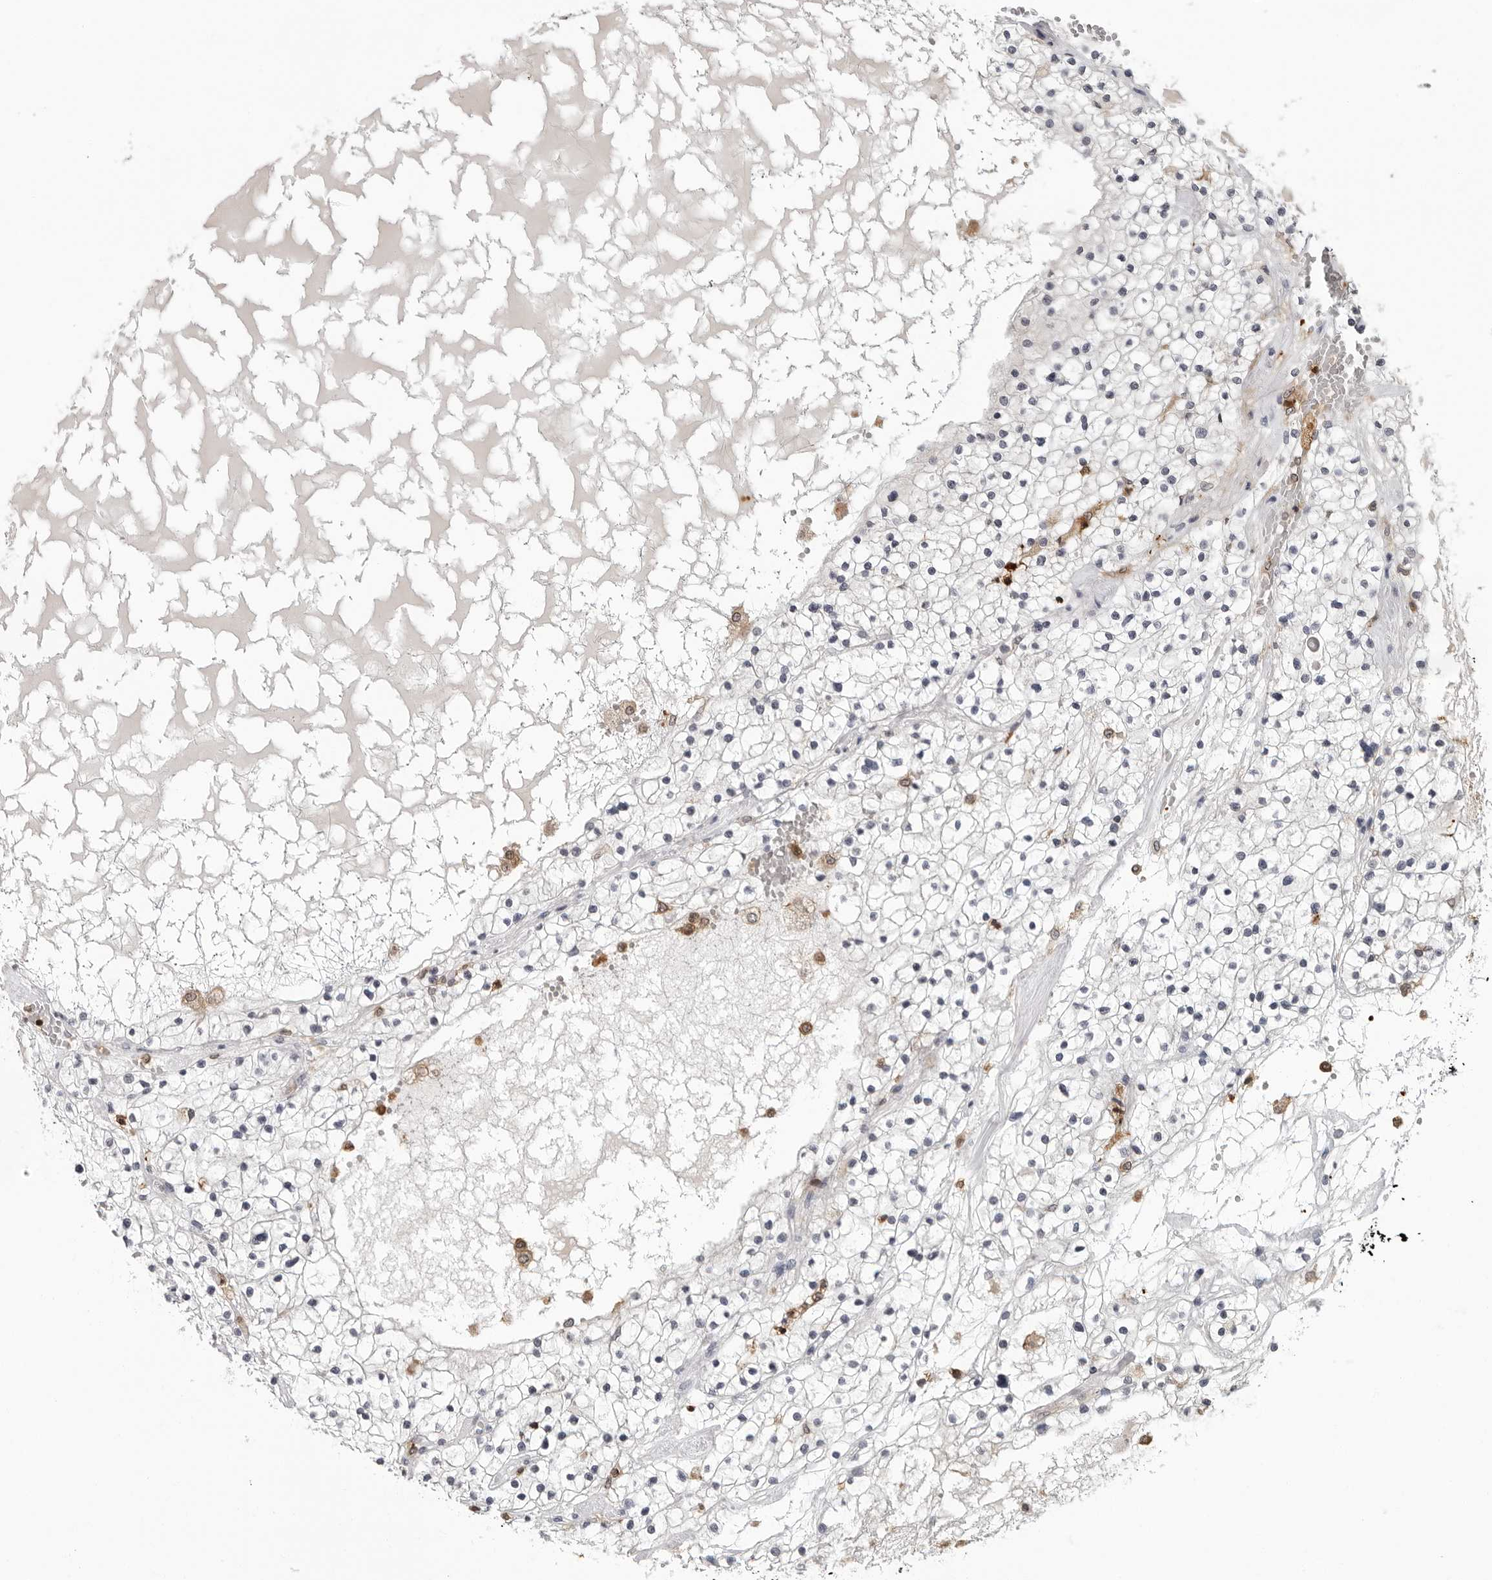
{"staining": {"intensity": "negative", "quantity": "none", "location": "none"}, "tissue": "renal cancer", "cell_type": "Tumor cells", "image_type": "cancer", "snomed": [{"axis": "morphology", "description": "Normal tissue, NOS"}, {"axis": "morphology", "description": "Adenocarcinoma, NOS"}, {"axis": "topography", "description": "Kidney"}], "caption": "Protein analysis of renal cancer demonstrates no significant staining in tumor cells.", "gene": "HSPH1", "patient": {"sex": "male", "age": 68}}